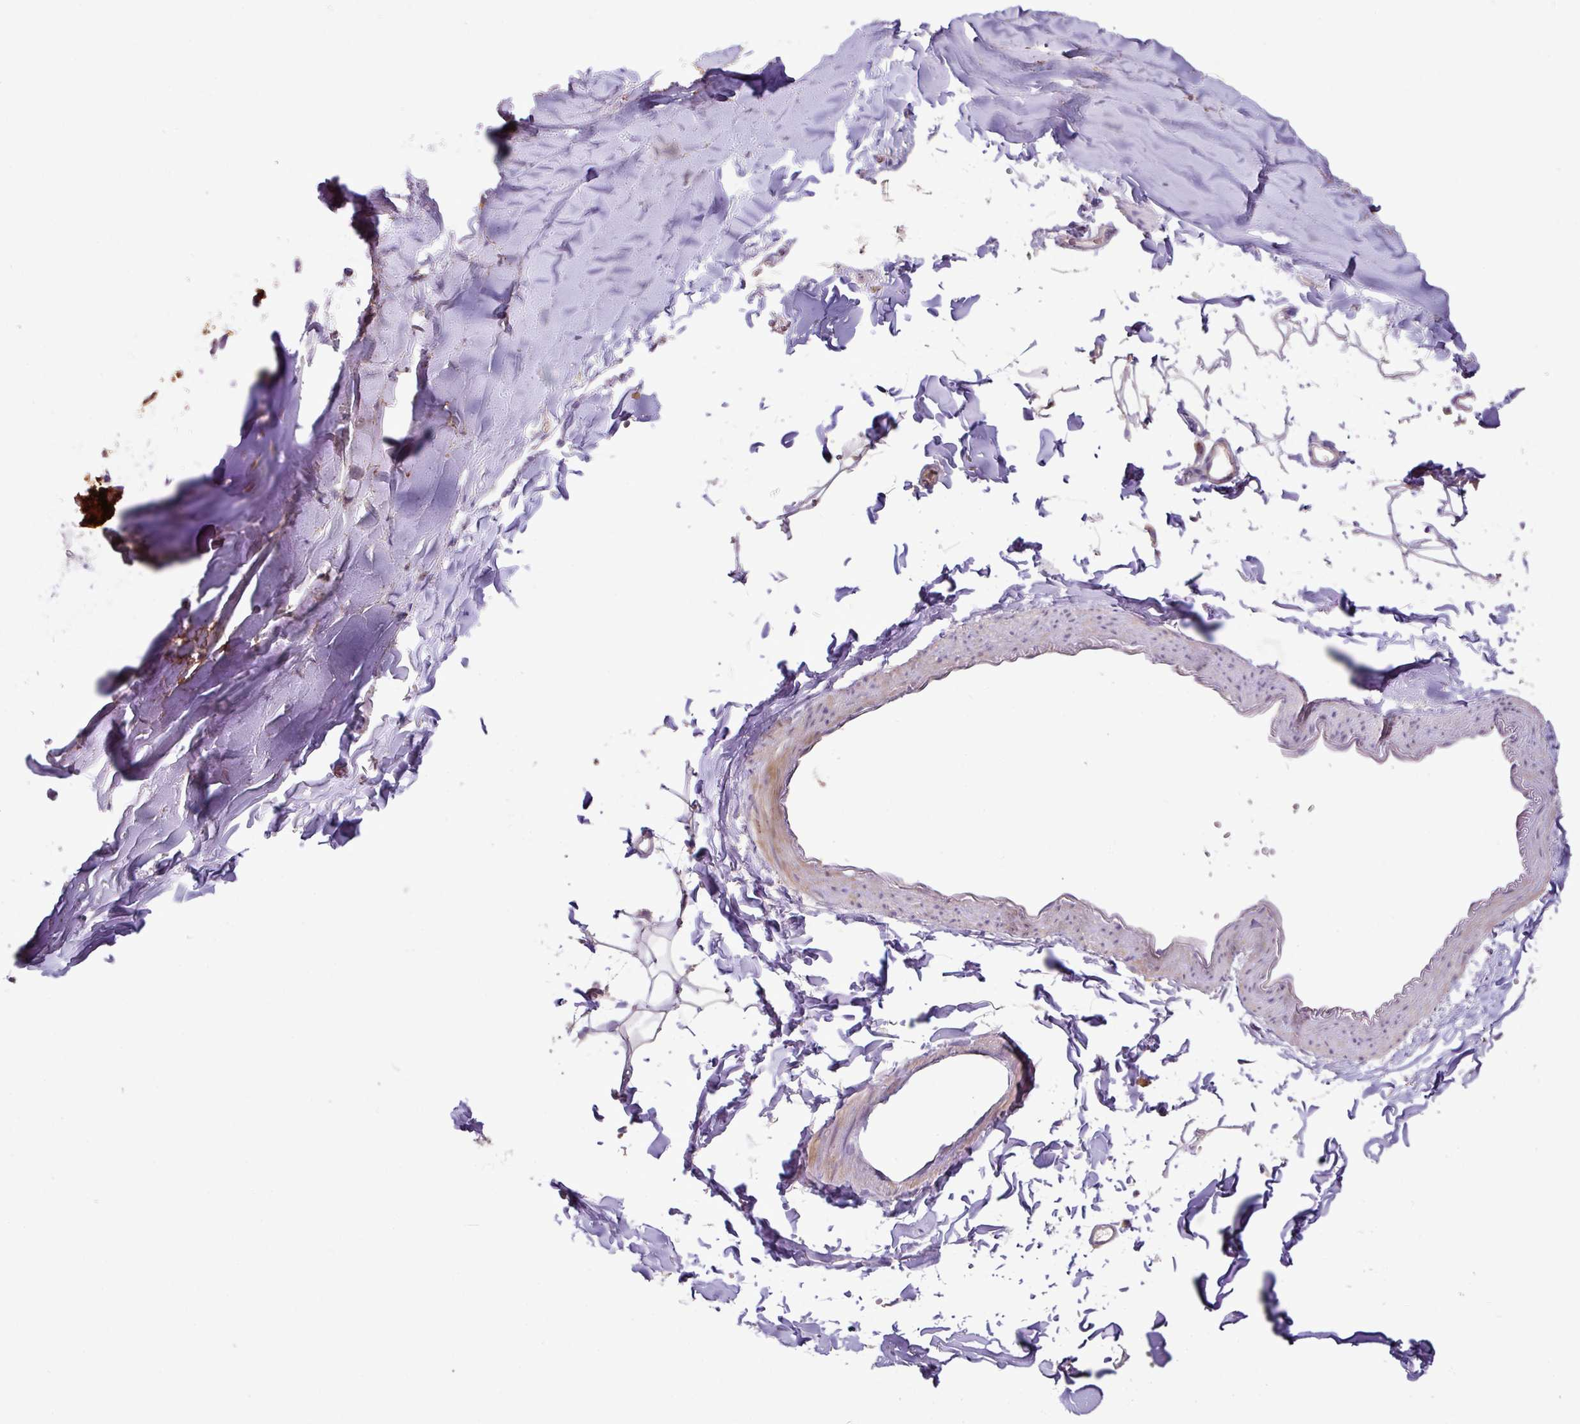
{"staining": {"intensity": "negative", "quantity": "none", "location": "none"}, "tissue": "adipose tissue", "cell_type": "Adipocytes", "image_type": "normal", "snomed": [{"axis": "morphology", "description": "Normal tissue, NOS"}, {"axis": "topography", "description": "Cartilage tissue"}, {"axis": "topography", "description": "Bronchus"}, {"axis": "topography", "description": "Peripheral nerve tissue"}], "caption": "Adipocytes are negative for protein expression in benign human adipose tissue. The staining was performed using DAB (3,3'-diaminobenzidine) to visualize the protein expression in brown, while the nuclei were stained in blue with hematoxylin (Magnification: 20x).", "gene": "RIC1", "patient": {"sex": "female", "age": 59}}